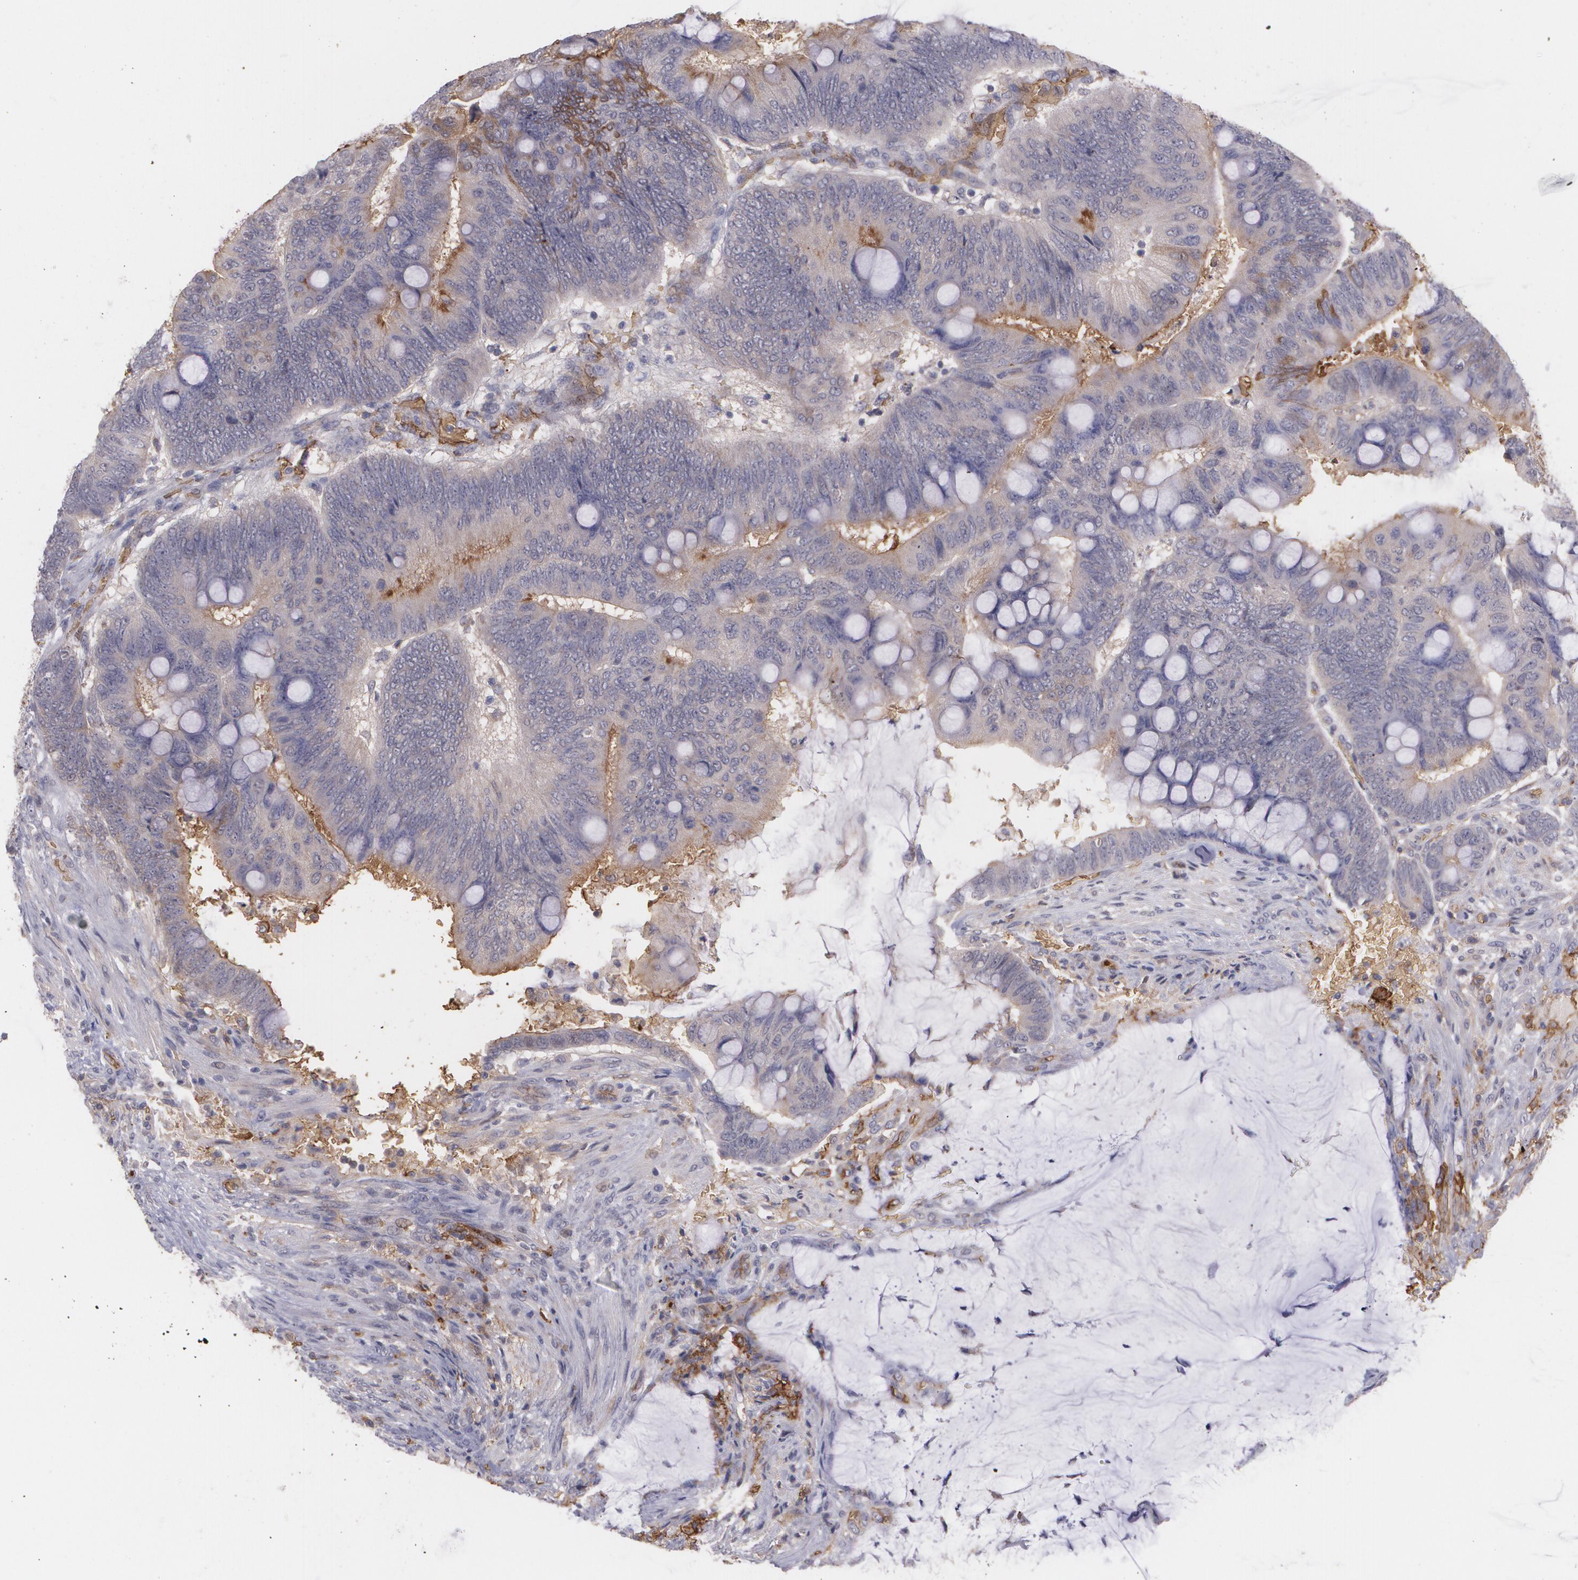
{"staining": {"intensity": "negative", "quantity": "none", "location": "none"}, "tissue": "colorectal cancer", "cell_type": "Tumor cells", "image_type": "cancer", "snomed": [{"axis": "morphology", "description": "Normal tissue, NOS"}, {"axis": "morphology", "description": "Adenocarcinoma, NOS"}, {"axis": "topography", "description": "Rectum"}], "caption": "A high-resolution micrograph shows IHC staining of colorectal cancer, which reveals no significant staining in tumor cells. The staining was performed using DAB (3,3'-diaminobenzidine) to visualize the protein expression in brown, while the nuclei were stained in blue with hematoxylin (Magnification: 20x).", "gene": "ACE", "patient": {"sex": "male", "age": 92}}